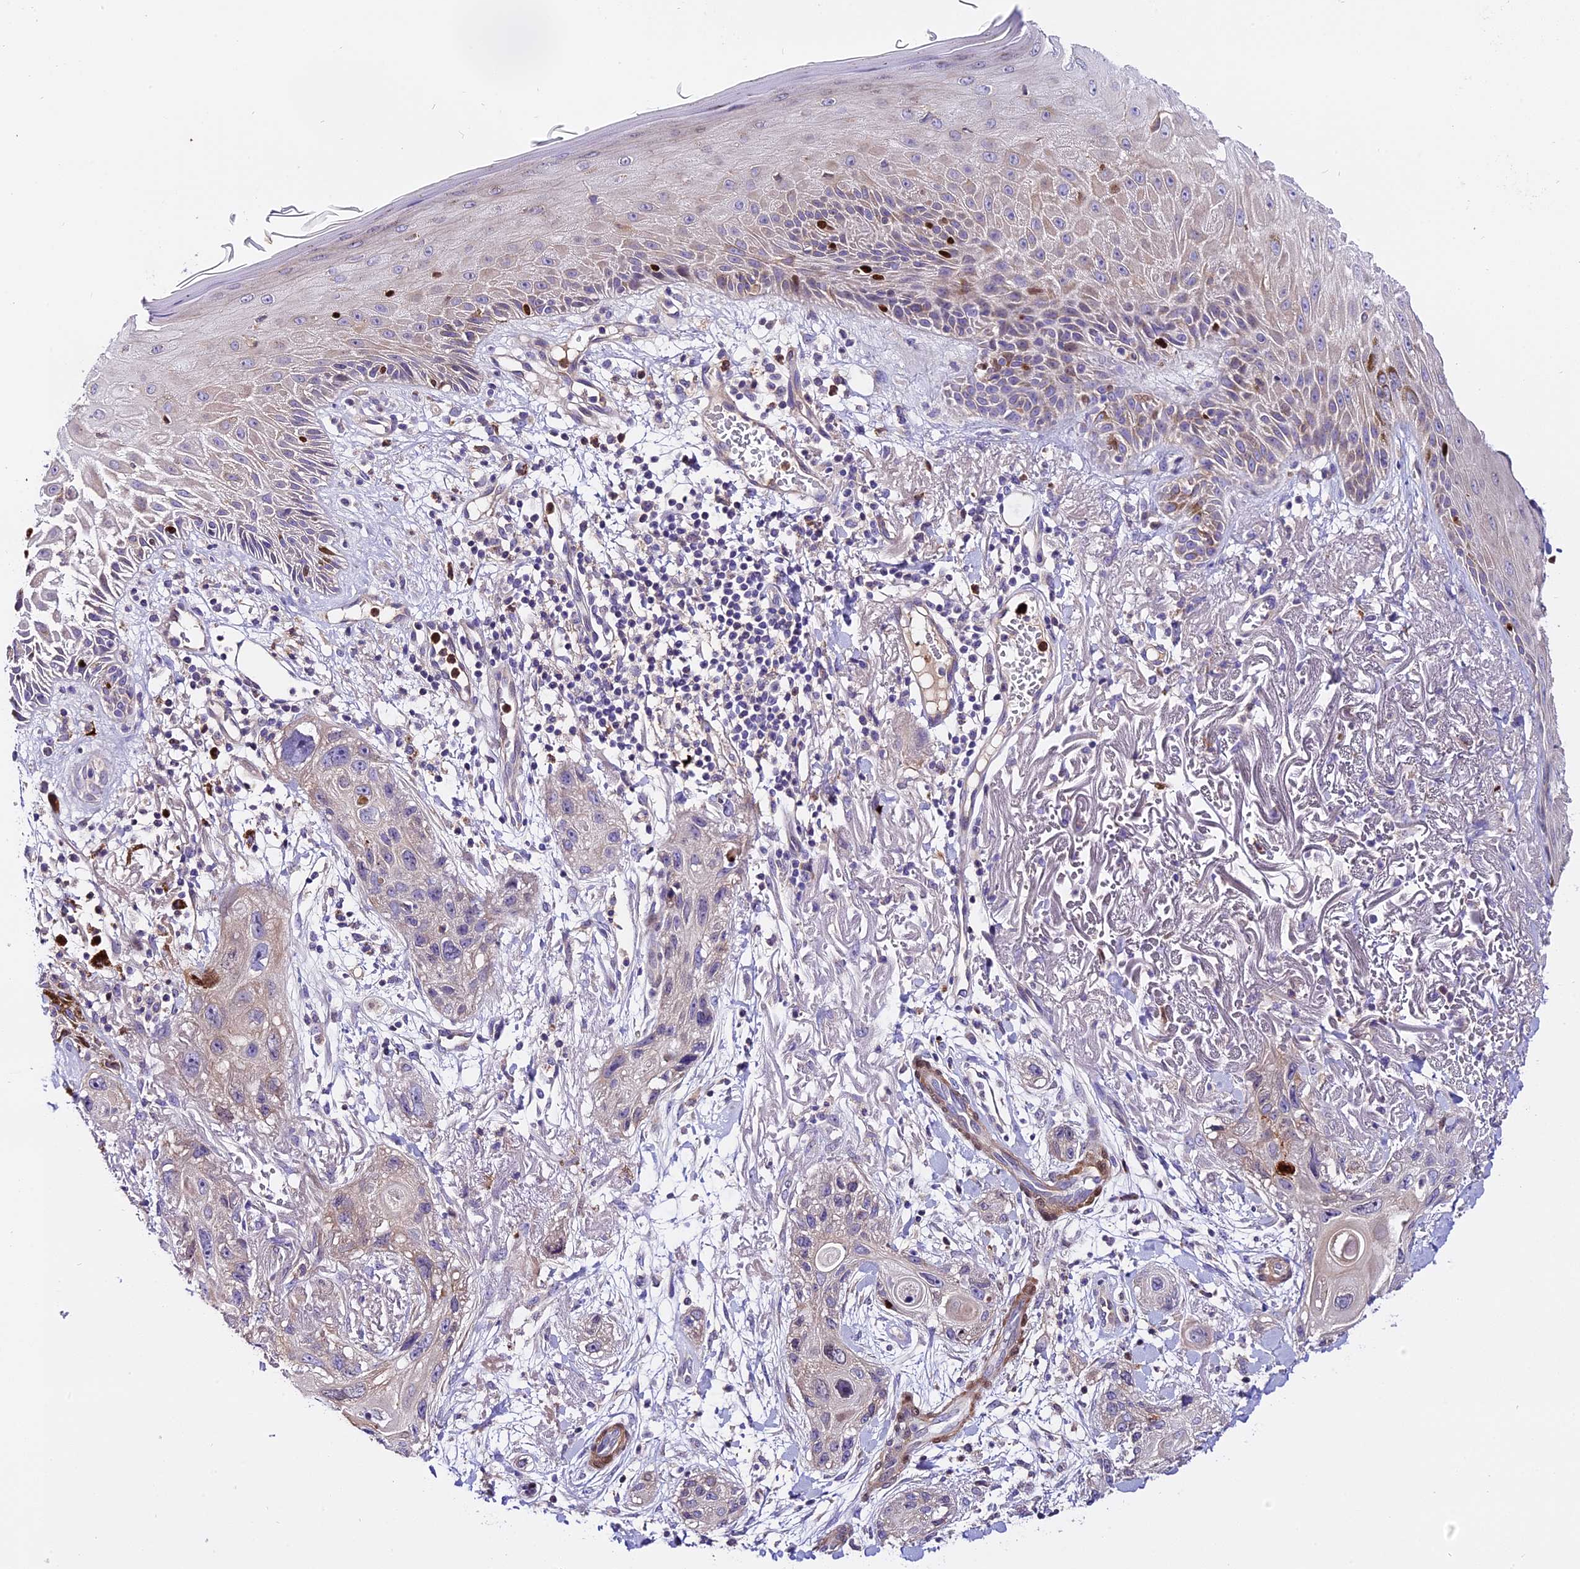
{"staining": {"intensity": "negative", "quantity": "none", "location": "none"}, "tissue": "skin cancer", "cell_type": "Tumor cells", "image_type": "cancer", "snomed": [{"axis": "morphology", "description": "Normal tissue, NOS"}, {"axis": "morphology", "description": "Squamous cell carcinoma, NOS"}, {"axis": "topography", "description": "Skin"}], "caption": "Human squamous cell carcinoma (skin) stained for a protein using immunohistochemistry demonstrates no staining in tumor cells.", "gene": "MAP3K7CL", "patient": {"sex": "male", "age": 72}}